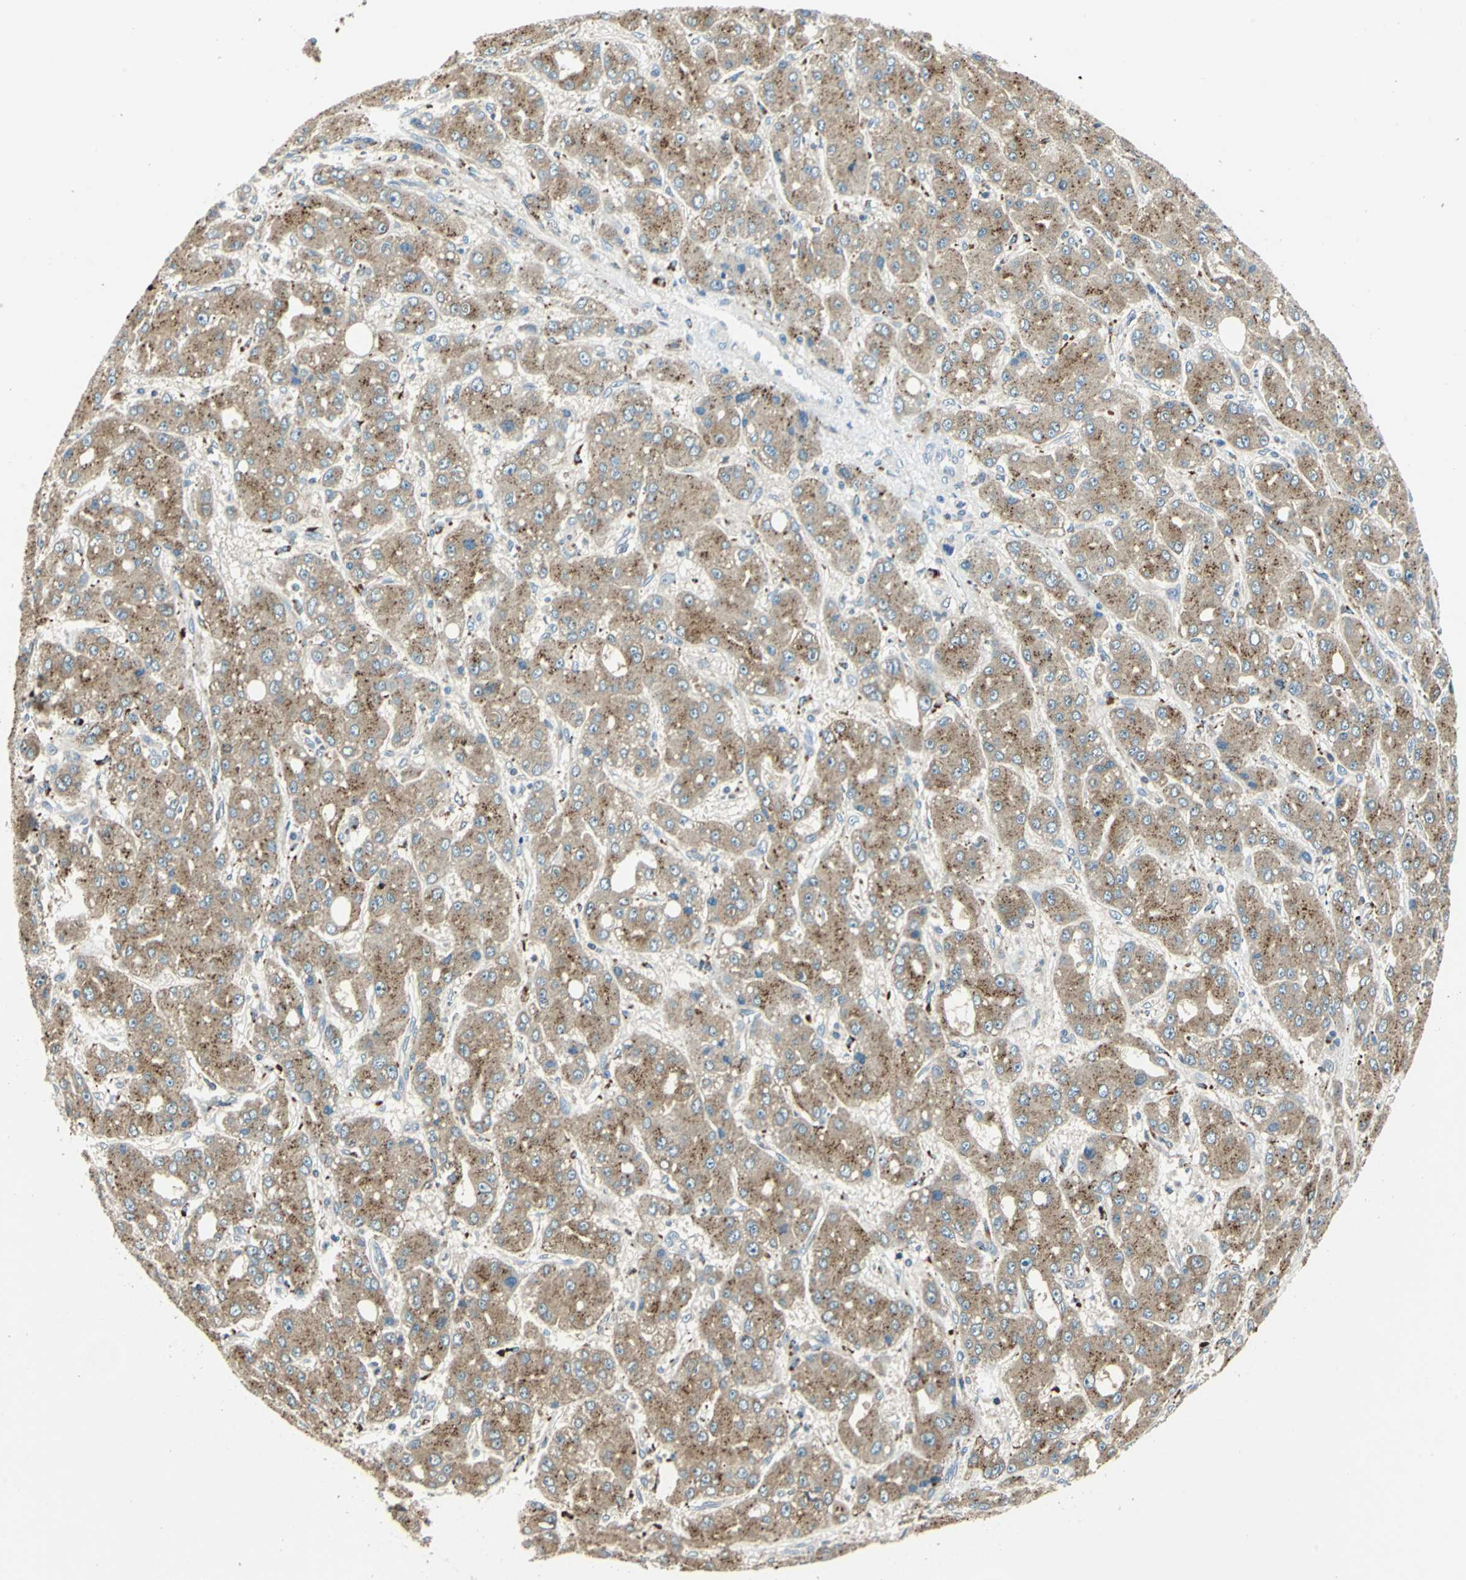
{"staining": {"intensity": "moderate", "quantity": ">75%", "location": "cytoplasmic/membranous"}, "tissue": "liver cancer", "cell_type": "Tumor cells", "image_type": "cancer", "snomed": [{"axis": "morphology", "description": "Carcinoma, Hepatocellular, NOS"}, {"axis": "topography", "description": "Liver"}], "caption": "Human liver hepatocellular carcinoma stained with a protein marker demonstrates moderate staining in tumor cells.", "gene": "NIT1", "patient": {"sex": "male", "age": 55}}